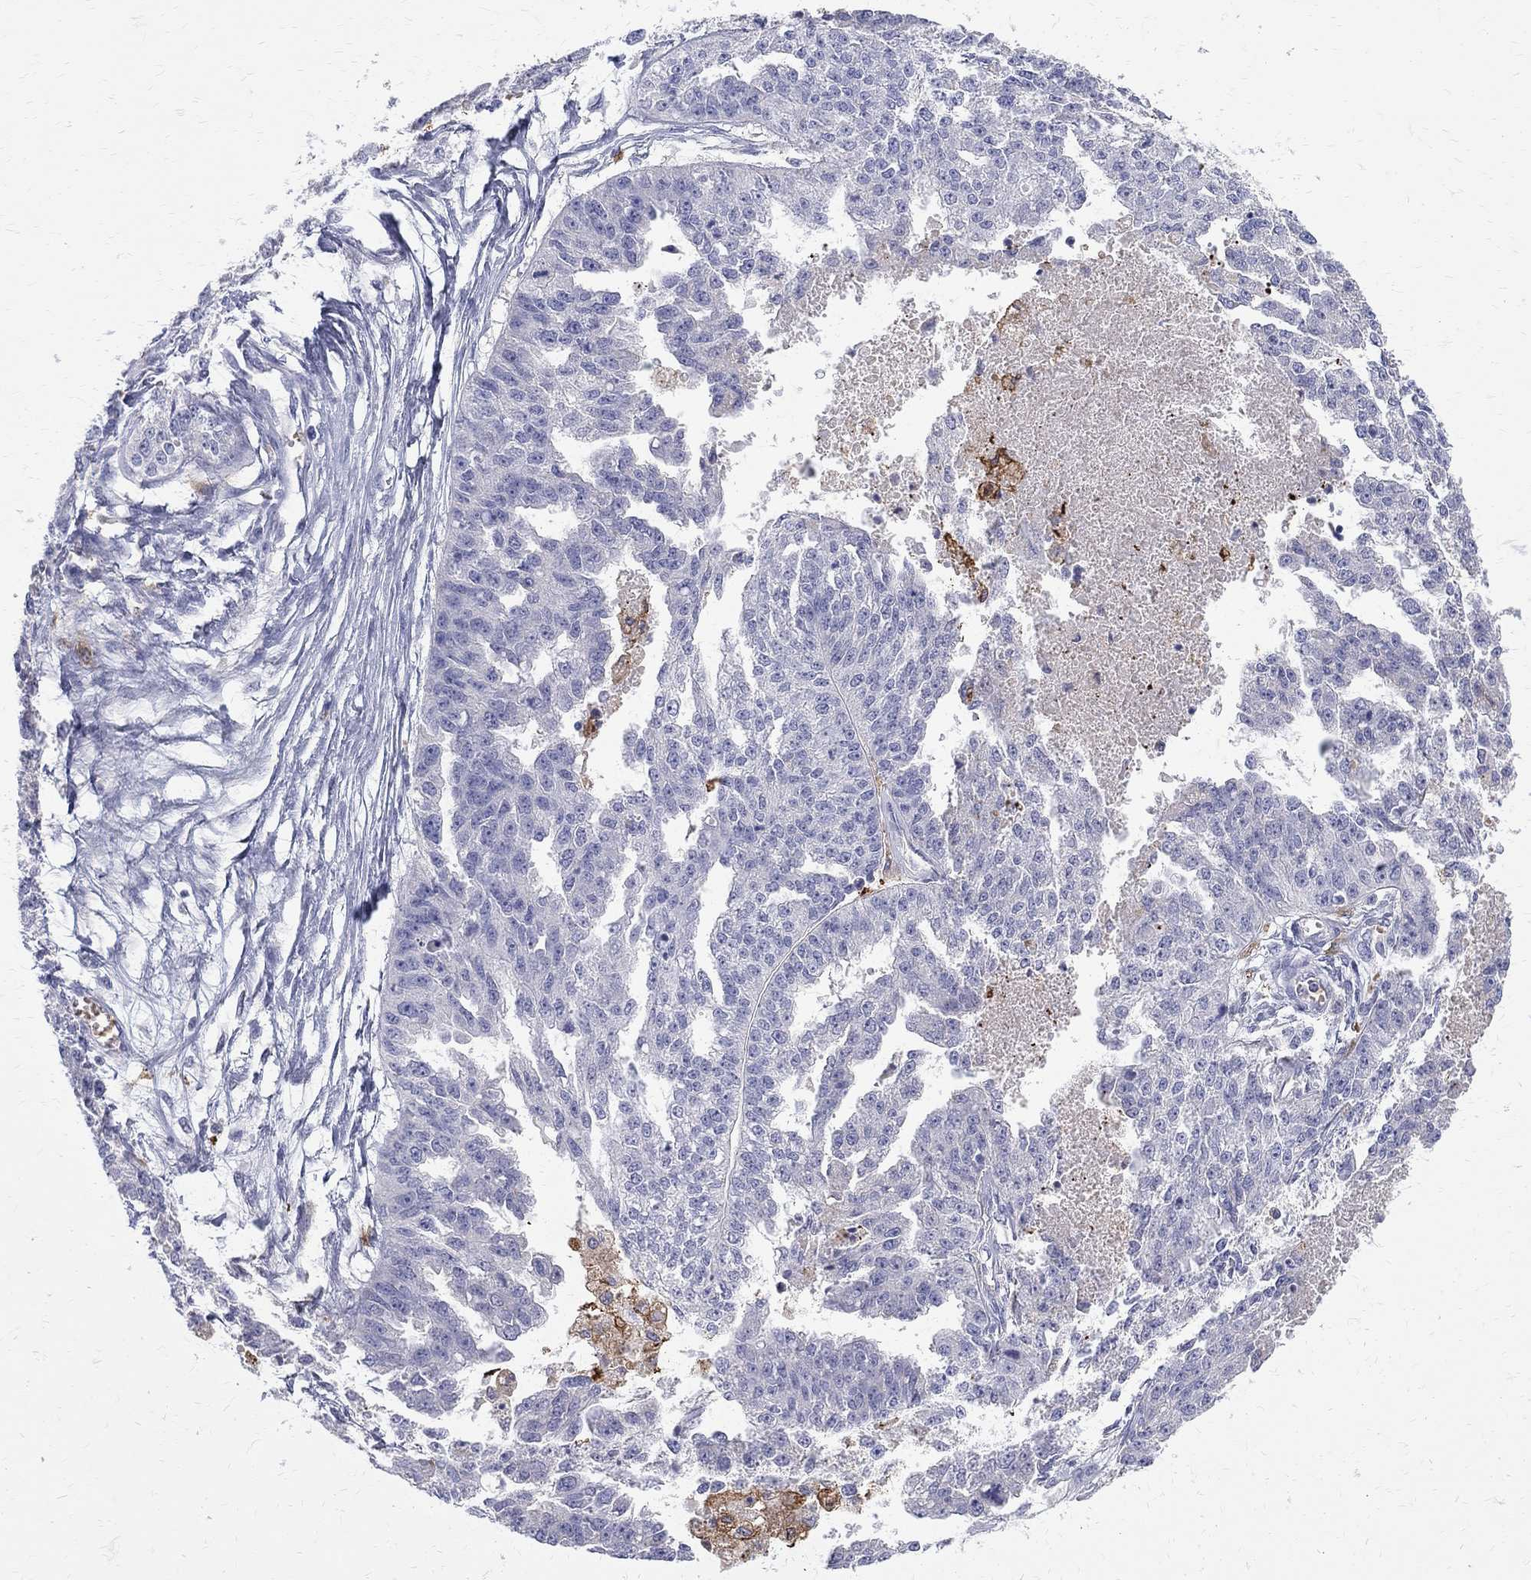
{"staining": {"intensity": "negative", "quantity": "none", "location": "none"}, "tissue": "ovarian cancer", "cell_type": "Tumor cells", "image_type": "cancer", "snomed": [{"axis": "morphology", "description": "Cystadenocarcinoma, serous, NOS"}, {"axis": "topography", "description": "Ovary"}], "caption": "The immunohistochemistry (IHC) histopathology image has no significant expression in tumor cells of serous cystadenocarcinoma (ovarian) tissue.", "gene": "AGER", "patient": {"sex": "female", "age": 58}}